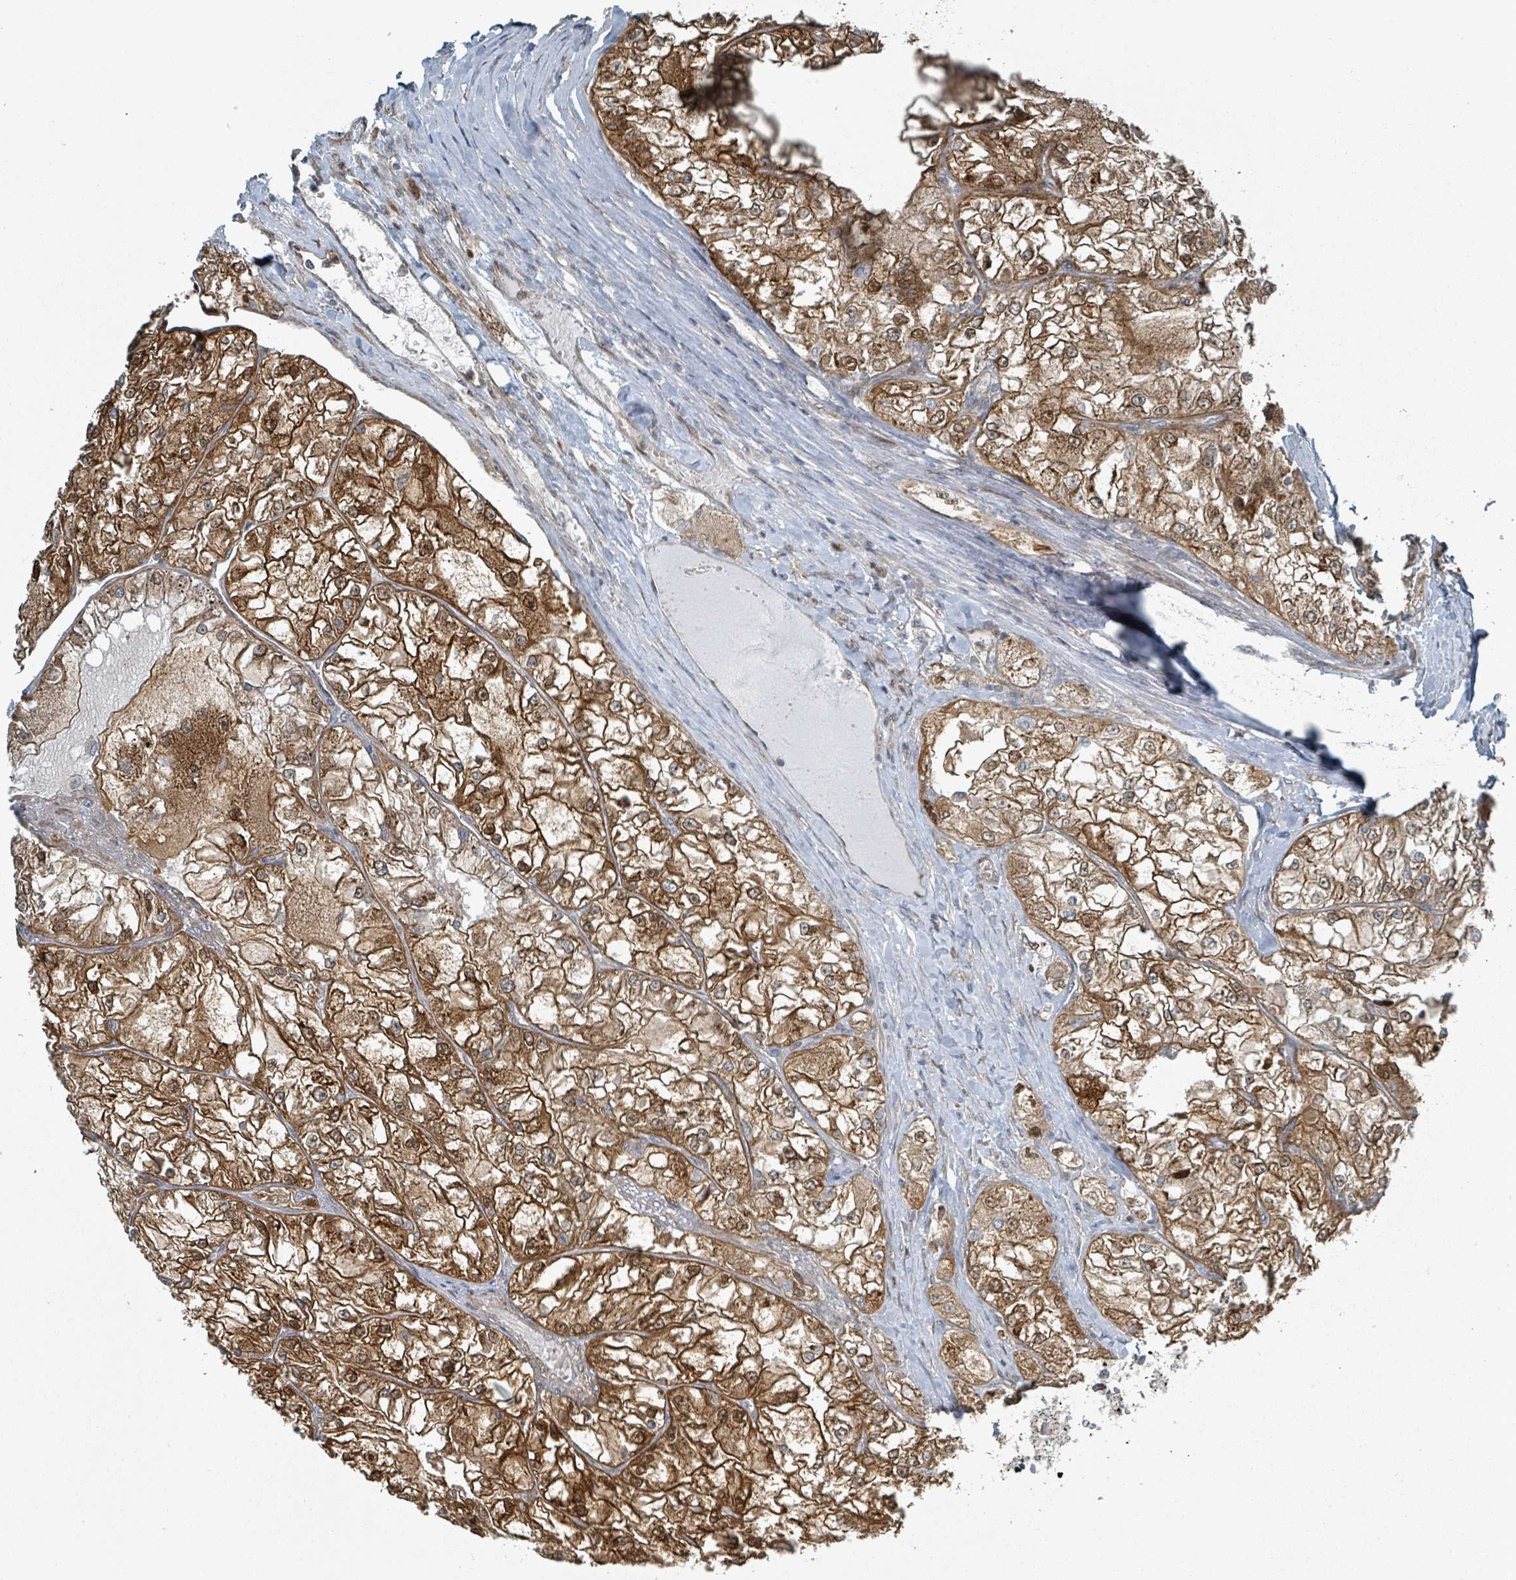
{"staining": {"intensity": "moderate", "quantity": ">75%", "location": "cytoplasmic/membranous,nuclear"}, "tissue": "renal cancer", "cell_type": "Tumor cells", "image_type": "cancer", "snomed": [{"axis": "morphology", "description": "Adenocarcinoma, NOS"}, {"axis": "topography", "description": "Kidney"}], "caption": "Moderate cytoplasmic/membranous and nuclear positivity for a protein is present in approximately >75% of tumor cells of adenocarcinoma (renal) using immunohistochemistry (IHC).", "gene": "RHPN2", "patient": {"sex": "female", "age": 72}}